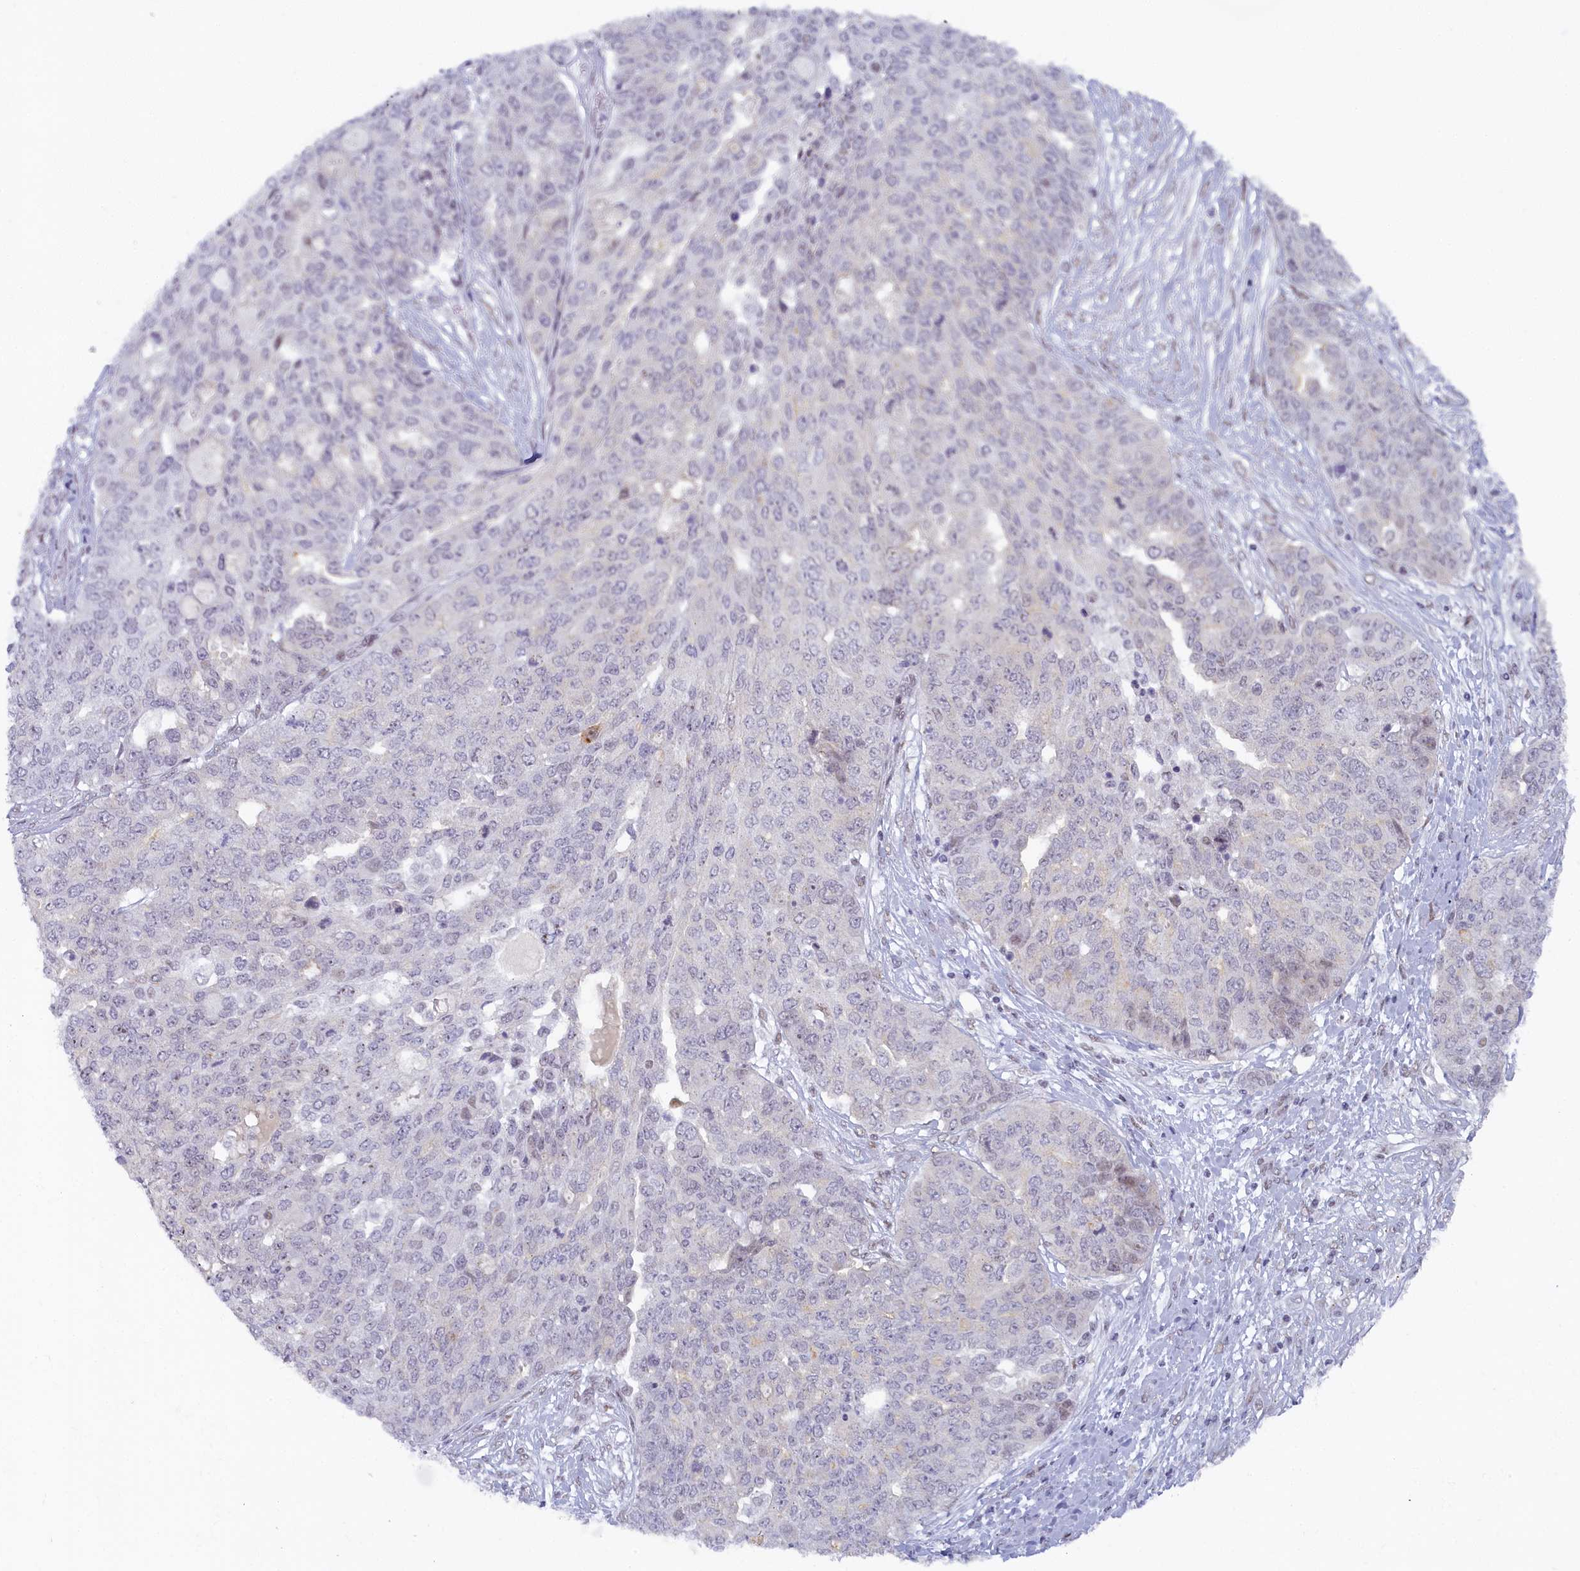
{"staining": {"intensity": "negative", "quantity": "none", "location": "none"}, "tissue": "ovarian cancer", "cell_type": "Tumor cells", "image_type": "cancer", "snomed": [{"axis": "morphology", "description": "Cystadenocarcinoma, serous, NOS"}, {"axis": "topography", "description": "Soft tissue"}, {"axis": "topography", "description": "Ovary"}], "caption": "Immunohistochemistry (IHC) of ovarian serous cystadenocarcinoma reveals no positivity in tumor cells.", "gene": "SEC31B", "patient": {"sex": "female", "age": 57}}